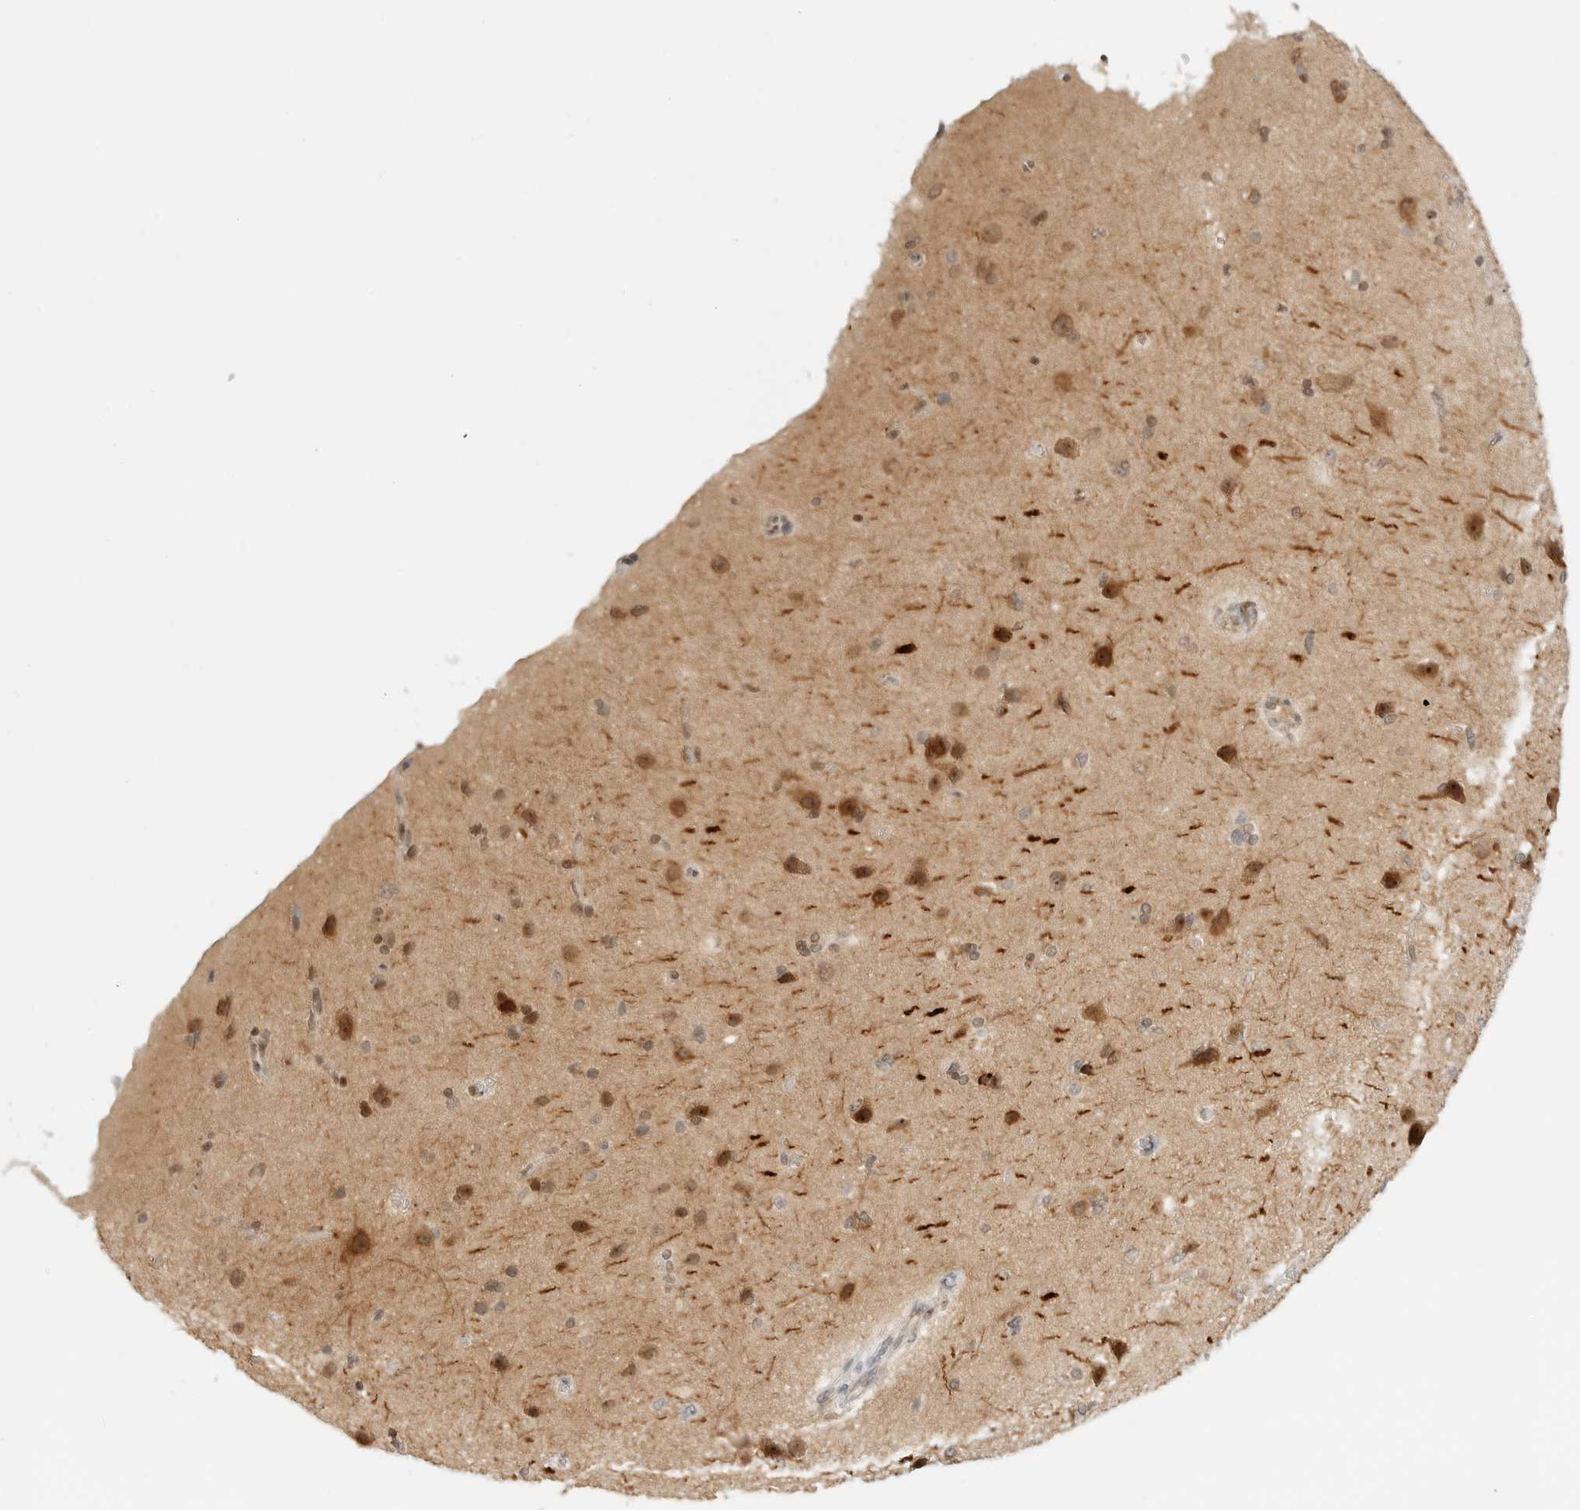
{"staining": {"intensity": "negative", "quantity": "none", "location": "none"}, "tissue": "cerebral cortex", "cell_type": "Endothelial cells", "image_type": "normal", "snomed": [{"axis": "morphology", "description": "Normal tissue, NOS"}, {"axis": "topography", "description": "Cerebral cortex"}], "caption": "DAB immunohistochemical staining of normal cerebral cortex demonstrates no significant staining in endothelial cells.", "gene": "HIPK3", "patient": {"sex": "male", "age": 62}}